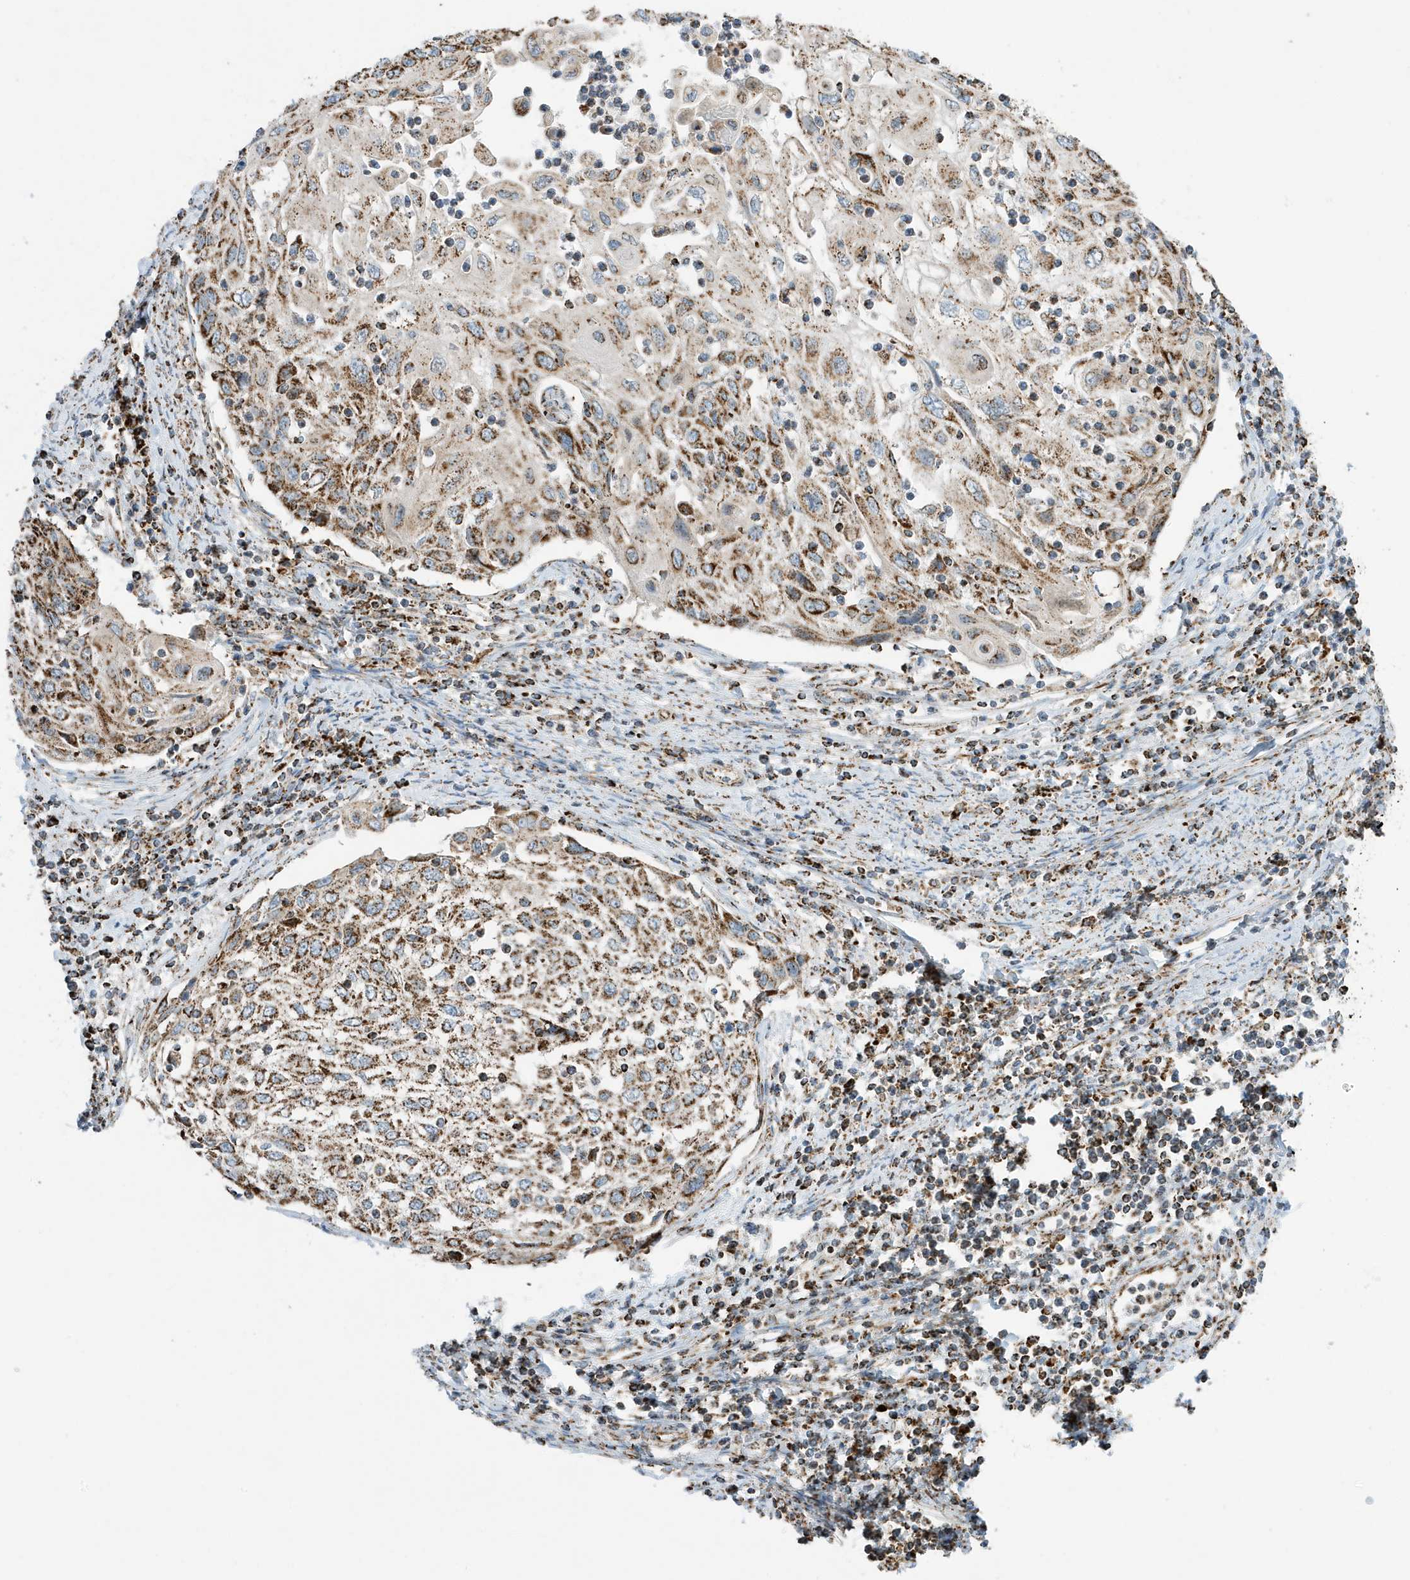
{"staining": {"intensity": "moderate", "quantity": ">75%", "location": "cytoplasmic/membranous"}, "tissue": "cervical cancer", "cell_type": "Tumor cells", "image_type": "cancer", "snomed": [{"axis": "morphology", "description": "Squamous cell carcinoma, NOS"}, {"axis": "topography", "description": "Cervix"}], "caption": "An IHC photomicrograph of neoplastic tissue is shown. Protein staining in brown labels moderate cytoplasmic/membranous positivity in cervical cancer (squamous cell carcinoma) within tumor cells.", "gene": "ATP5ME", "patient": {"sex": "female", "age": 70}}